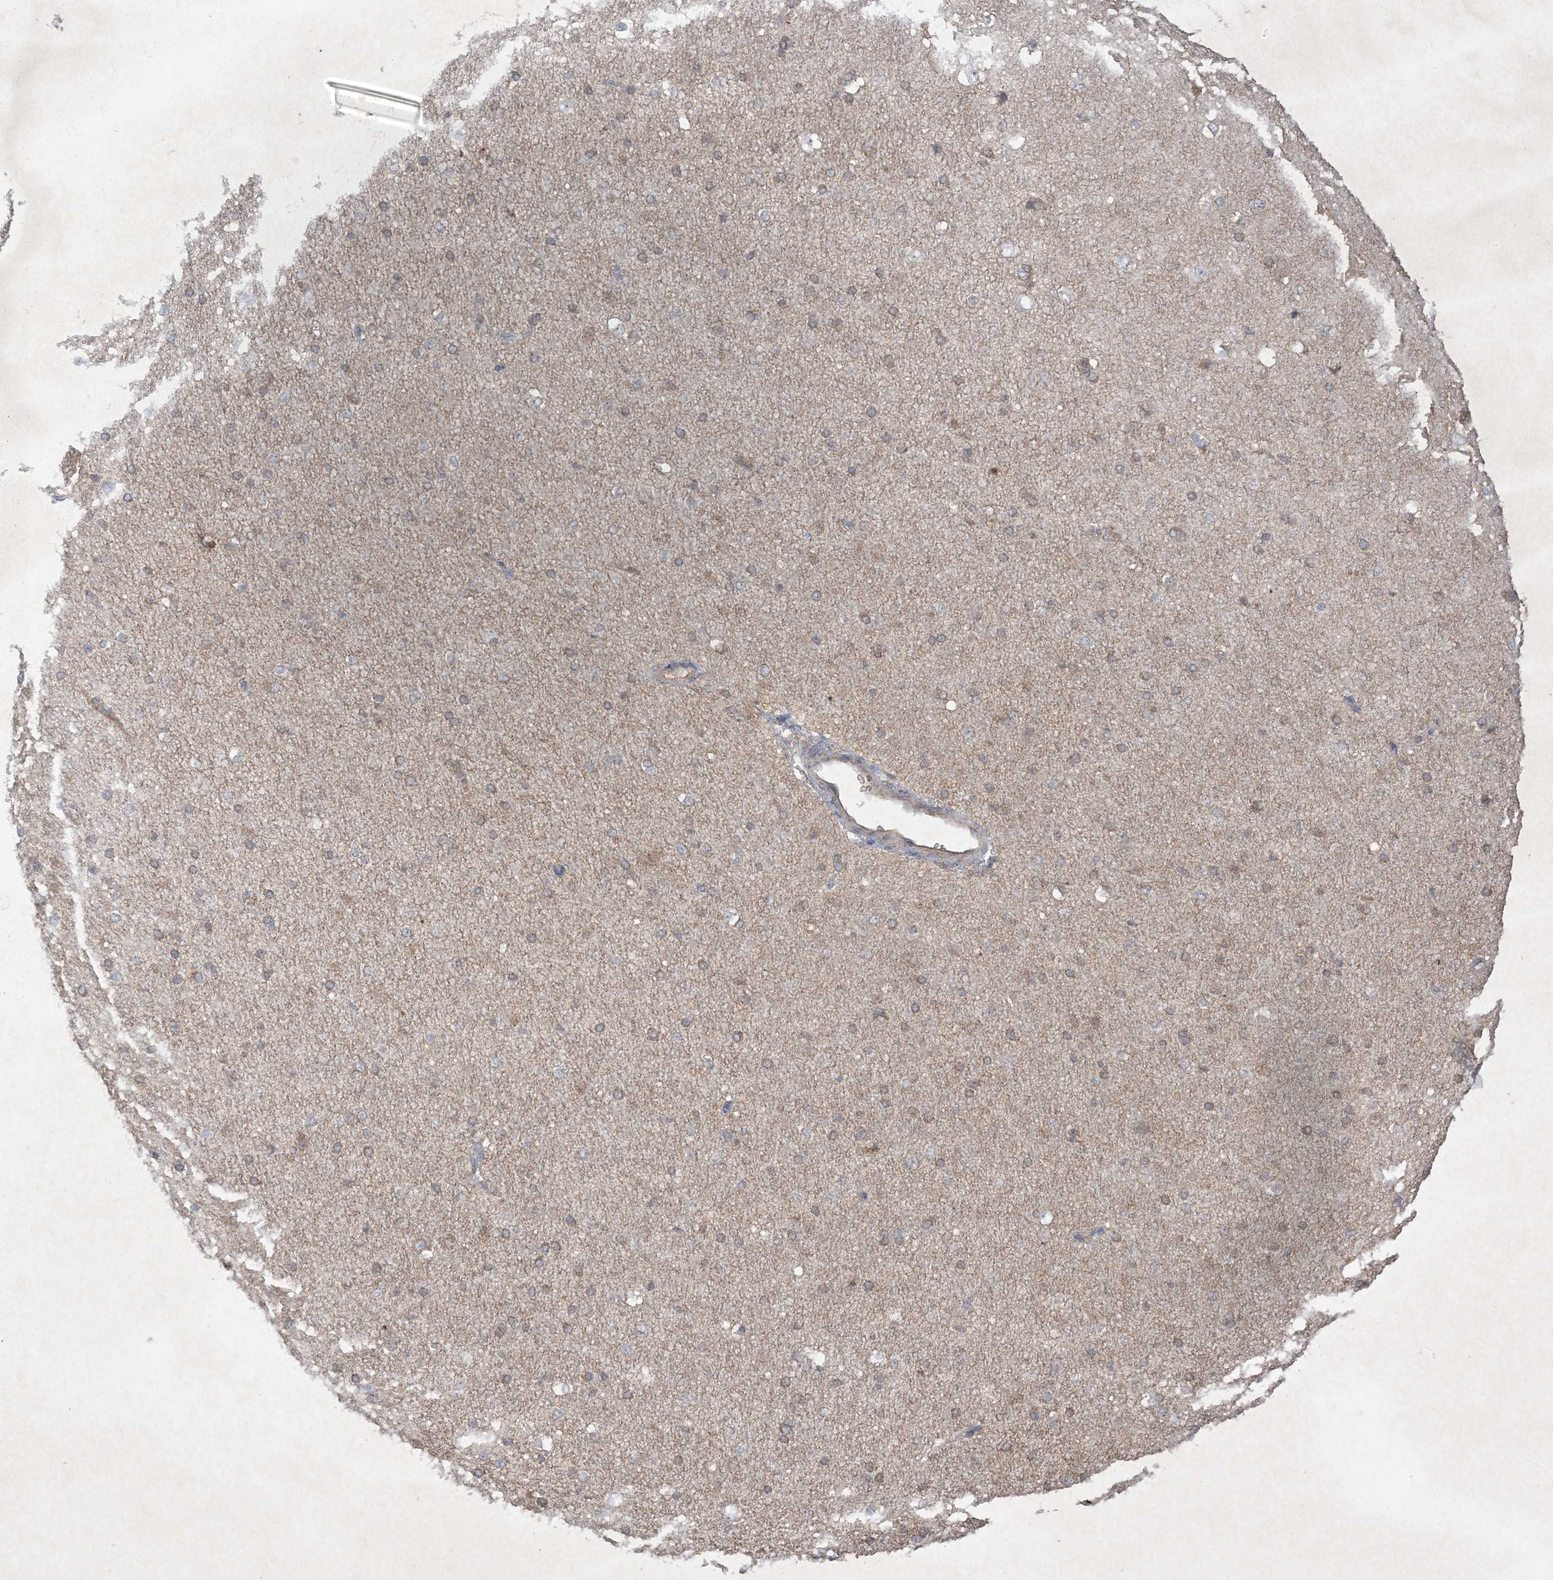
{"staining": {"intensity": "weak", "quantity": ">75%", "location": "cytoplasmic/membranous"}, "tissue": "cerebral cortex", "cell_type": "Endothelial cells", "image_type": "normal", "snomed": [{"axis": "morphology", "description": "Normal tissue, NOS"}, {"axis": "morphology", "description": "Developmental malformation"}, {"axis": "topography", "description": "Cerebral cortex"}], "caption": "Weak cytoplasmic/membranous expression for a protein is present in about >75% of endothelial cells of normal cerebral cortex using immunohistochemistry (IHC).", "gene": "UBE2C", "patient": {"sex": "female", "age": 30}}